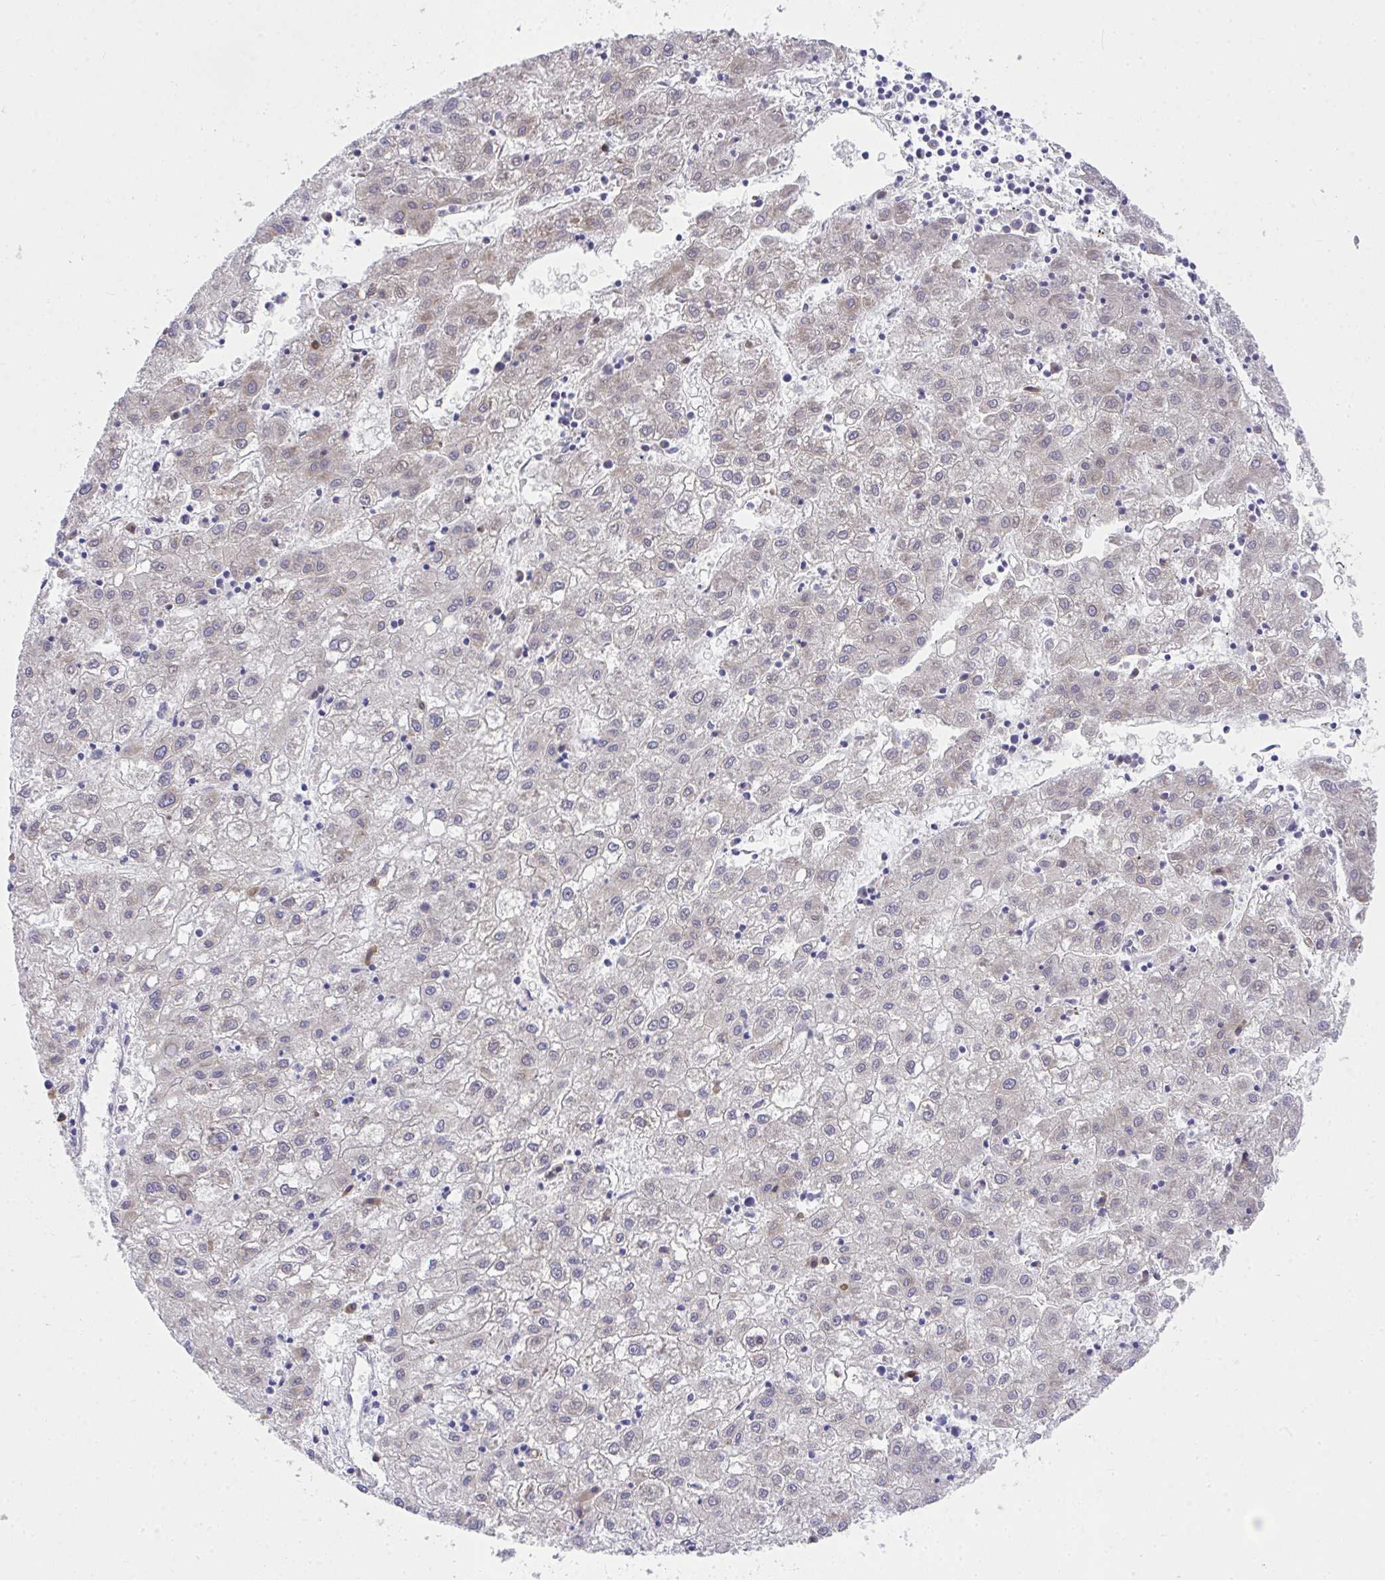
{"staining": {"intensity": "negative", "quantity": "none", "location": "none"}, "tissue": "liver cancer", "cell_type": "Tumor cells", "image_type": "cancer", "snomed": [{"axis": "morphology", "description": "Carcinoma, Hepatocellular, NOS"}, {"axis": "topography", "description": "Liver"}], "caption": "Immunohistochemical staining of human hepatocellular carcinoma (liver) reveals no significant staining in tumor cells.", "gene": "ADRA2C", "patient": {"sex": "male", "age": 72}}